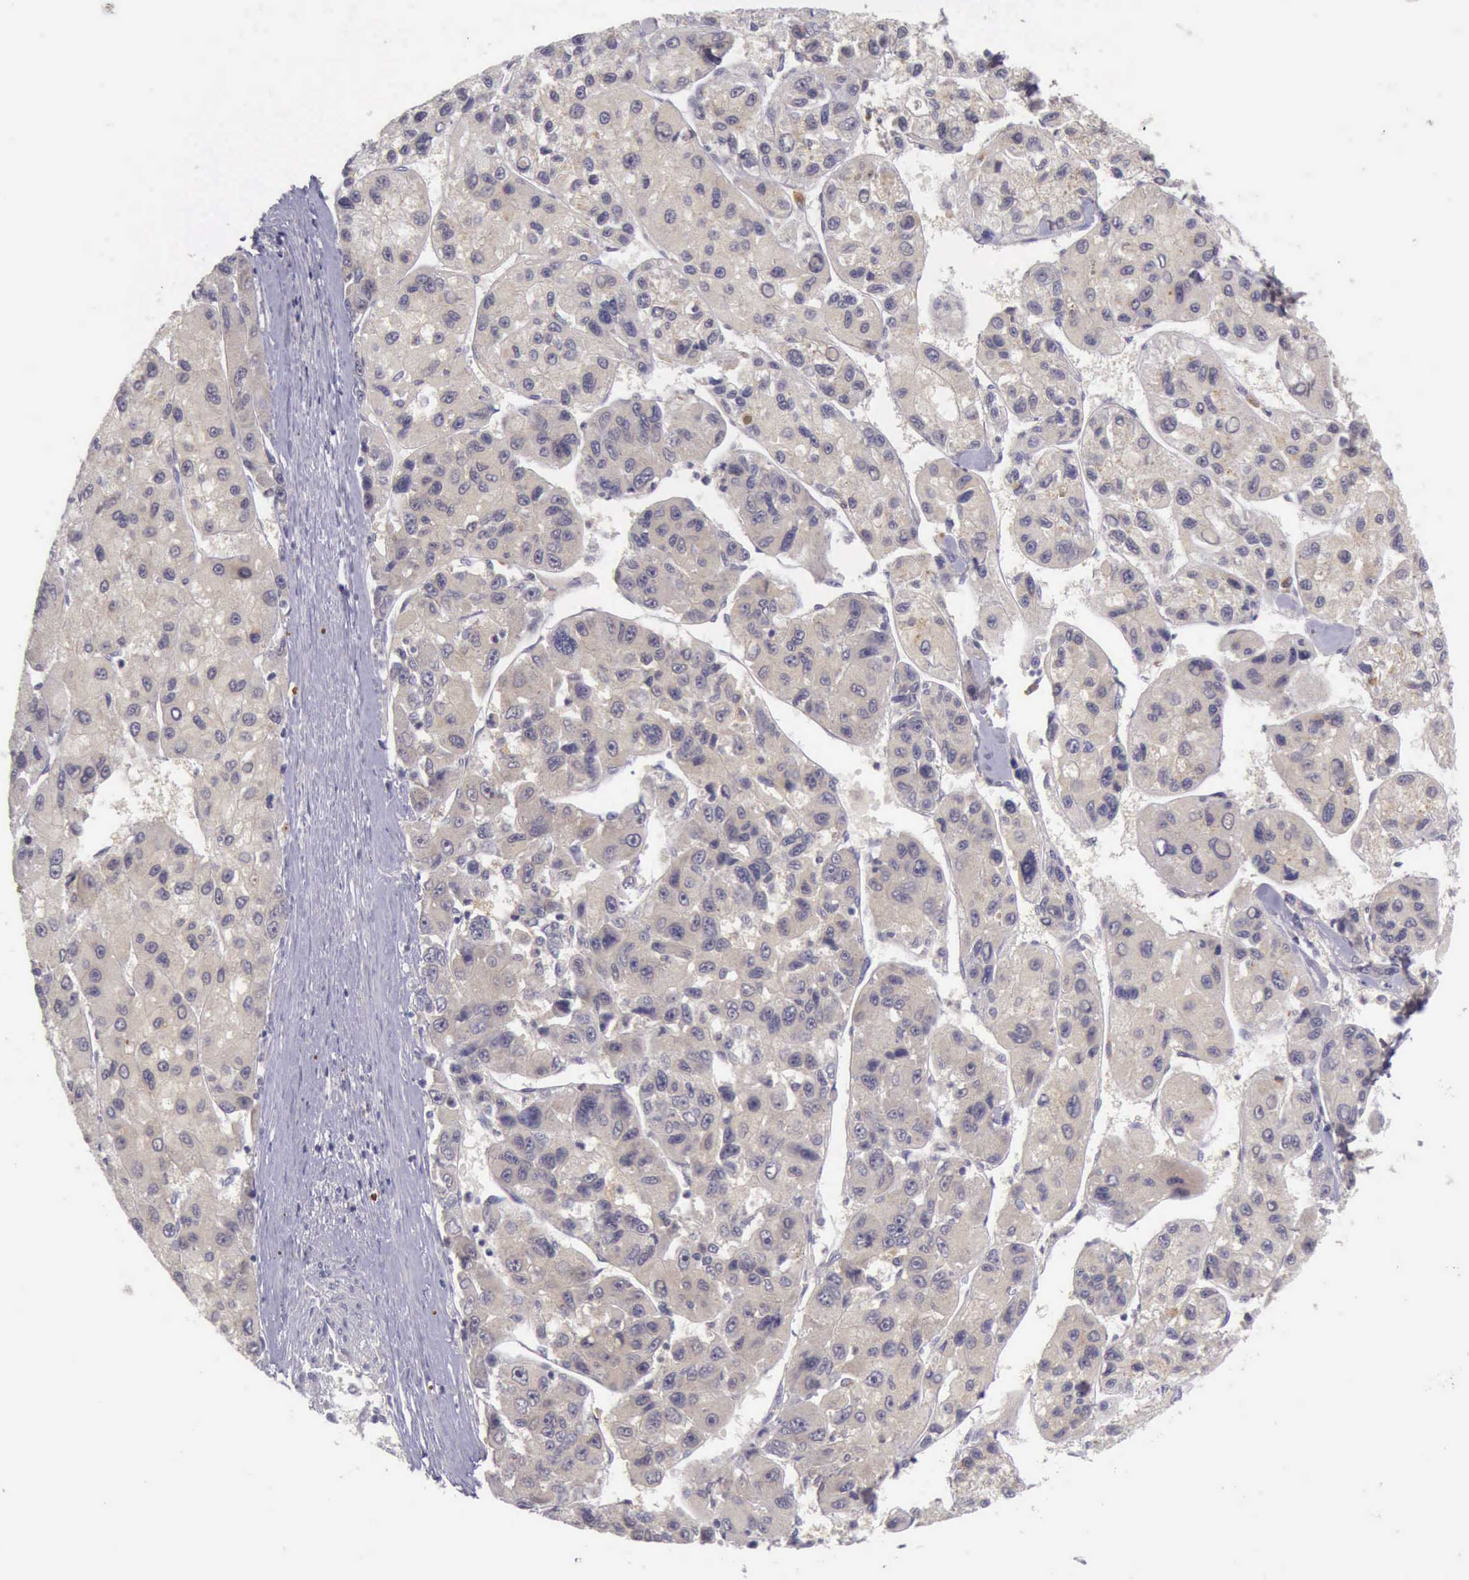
{"staining": {"intensity": "weak", "quantity": ">75%", "location": "cytoplasmic/membranous"}, "tissue": "liver cancer", "cell_type": "Tumor cells", "image_type": "cancer", "snomed": [{"axis": "morphology", "description": "Carcinoma, Hepatocellular, NOS"}, {"axis": "topography", "description": "Liver"}], "caption": "Immunohistochemical staining of liver cancer shows low levels of weak cytoplasmic/membranous positivity in about >75% of tumor cells. The staining was performed using DAB (3,3'-diaminobenzidine) to visualize the protein expression in brown, while the nuclei were stained in blue with hematoxylin (Magnification: 20x).", "gene": "ARNT2", "patient": {"sex": "male", "age": 64}}